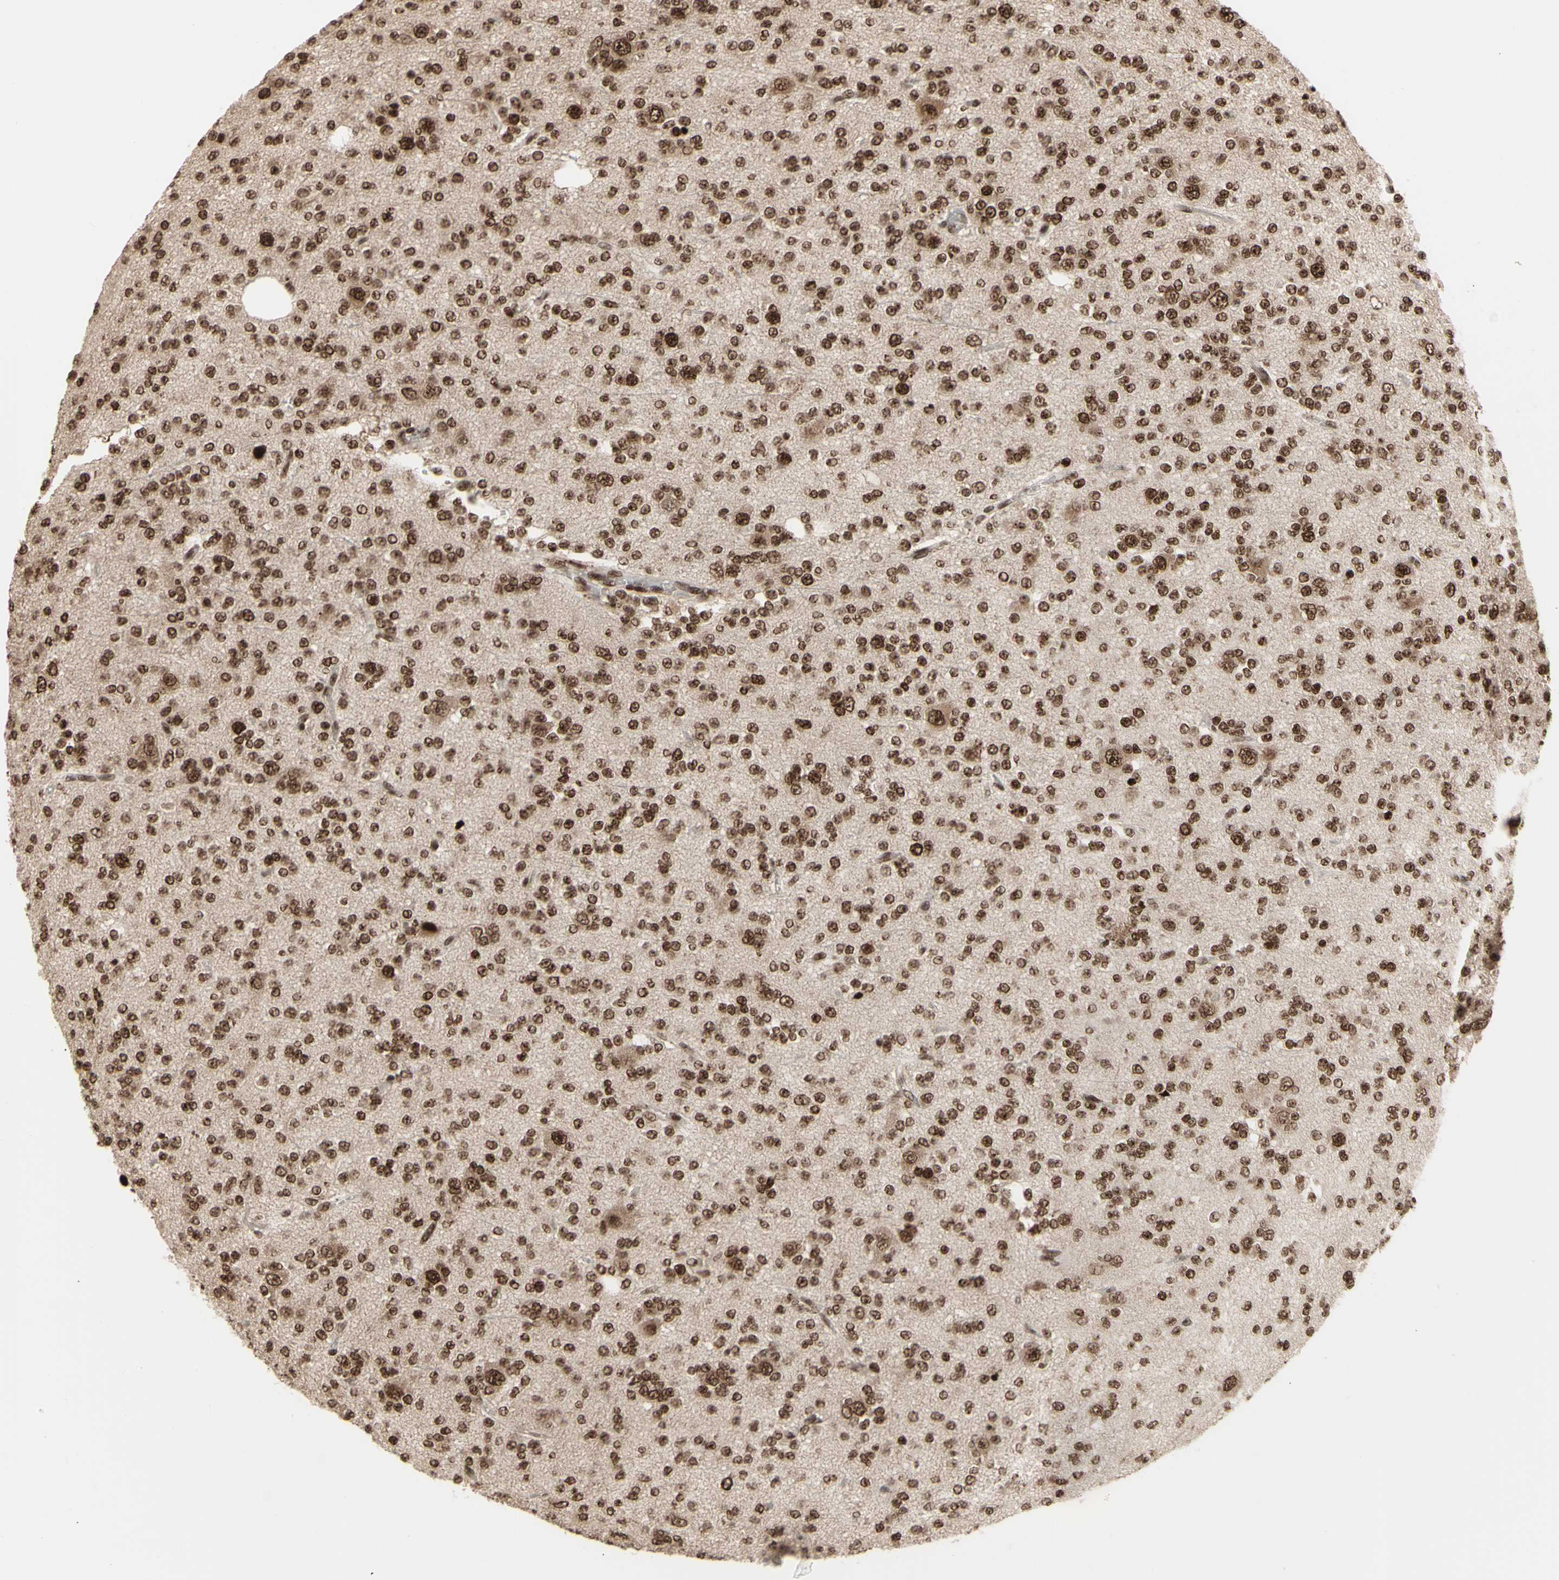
{"staining": {"intensity": "moderate", "quantity": ">75%", "location": "cytoplasmic/membranous,nuclear"}, "tissue": "glioma", "cell_type": "Tumor cells", "image_type": "cancer", "snomed": [{"axis": "morphology", "description": "Glioma, malignant, Low grade"}, {"axis": "topography", "description": "Brain"}], "caption": "Protein expression analysis of human malignant glioma (low-grade) reveals moderate cytoplasmic/membranous and nuclear positivity in about >75% of tumor cells. (IHC, brightfield microscopy, high magnification).", "gene": "CBX1", "patient": {"sex": "male", "age": 38}}